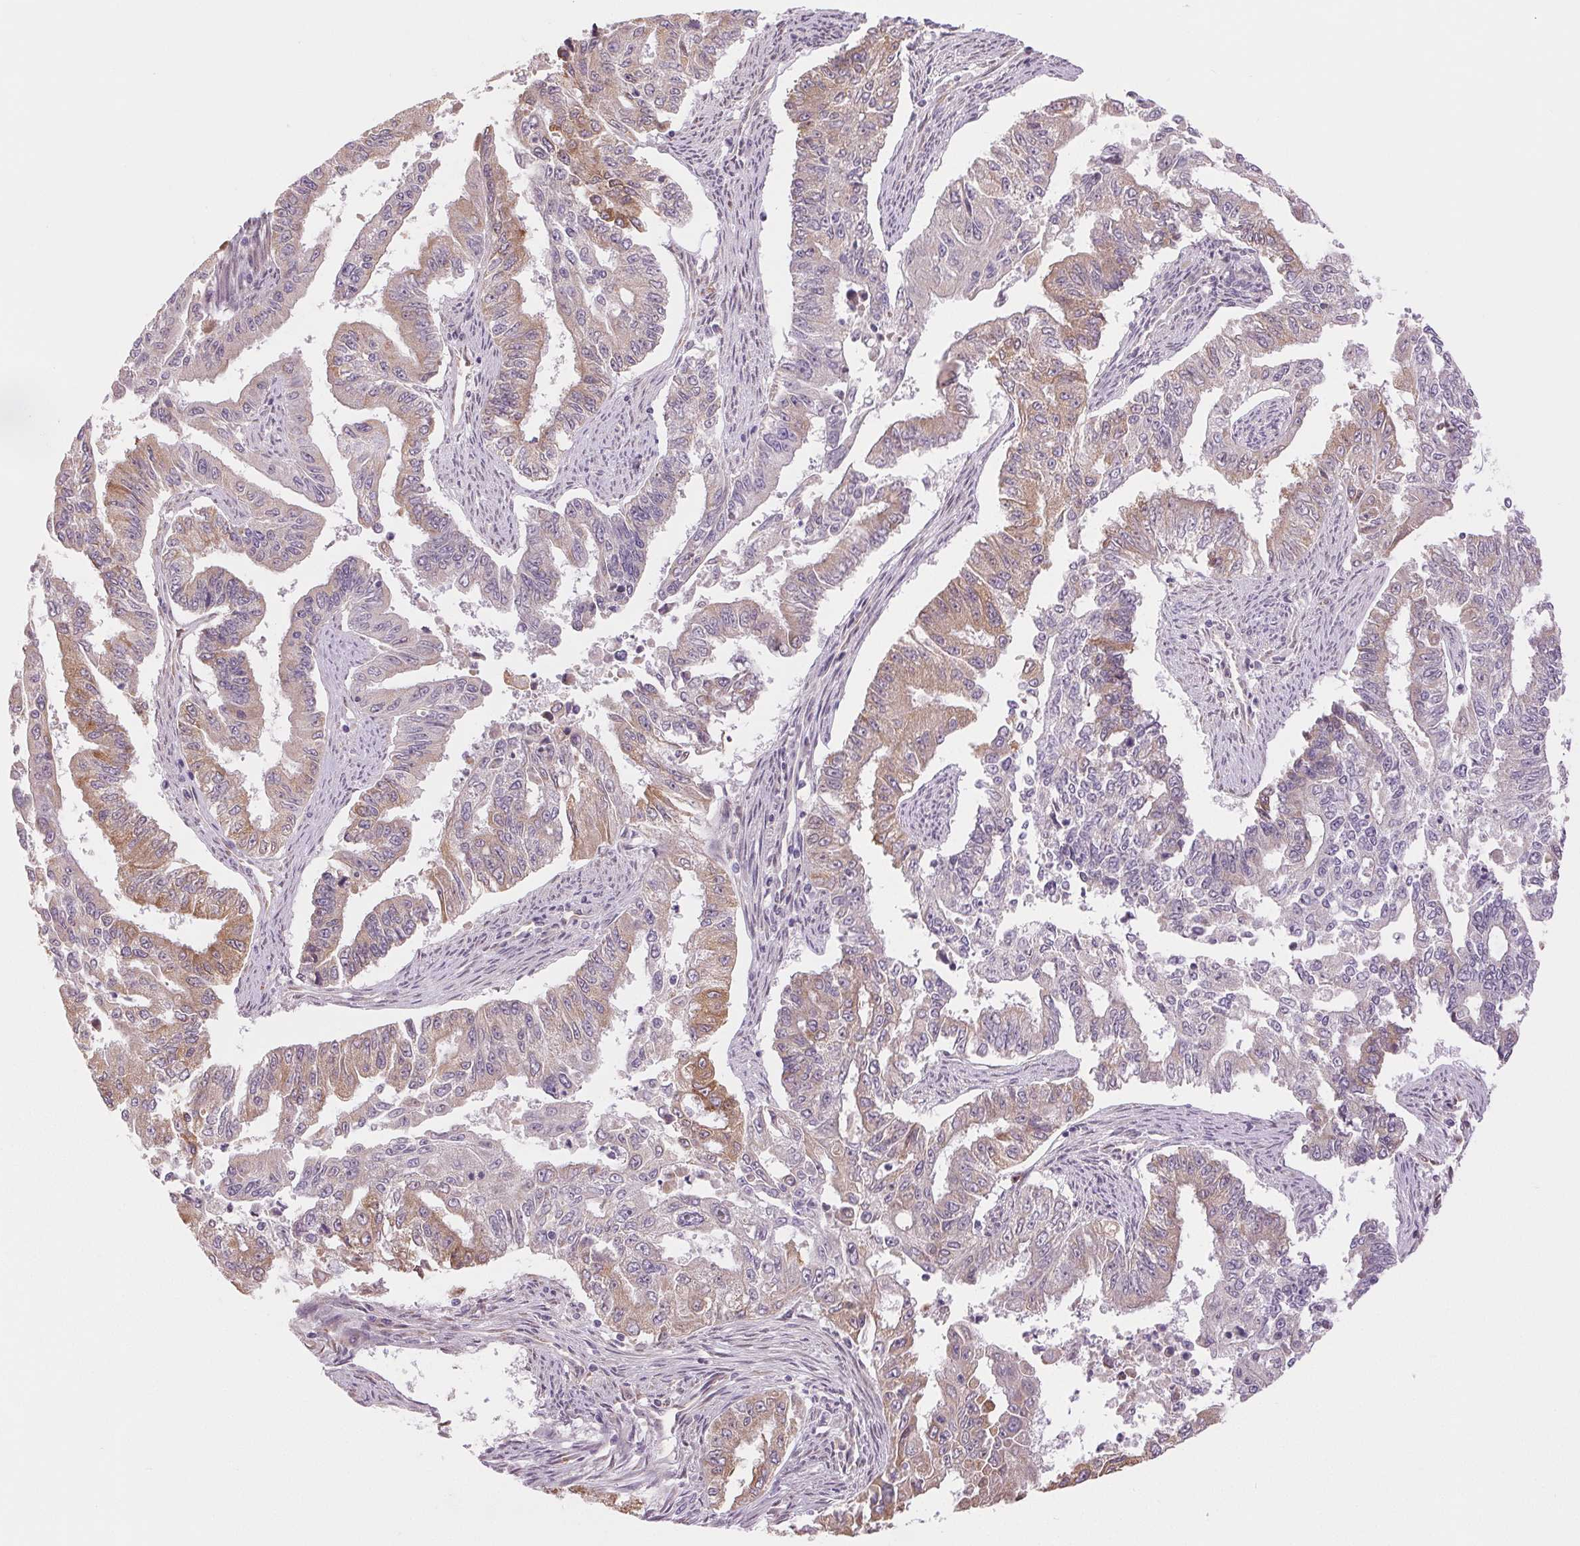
{"staining": {"intensity": "weak", "quantity": "25%-75%", "location": "cytoplasmic/membranous"}, "tissue": "endometrial cancer", "cell_type": "Tumor cells", "image_type": "cancer", "snomed": [{"axis": "morphology", "description": "Adenocarcinoma, NOS"}, {"axis": "topography", "description": "Uterus"}], "caption": "Protein staining reveals weak cytoplasmic/membranous staining in about 25%-75% of tumor cells in adenocarcinoma (endometrial). The staining is performed using DAB (3,3'-diaminobenzidine) brown chromogen to label protein expression. The nuclei are counter-stained blue using hematoxylin.", "gene": "METTL17", "patient": {"sex": "female", "age": 59}}